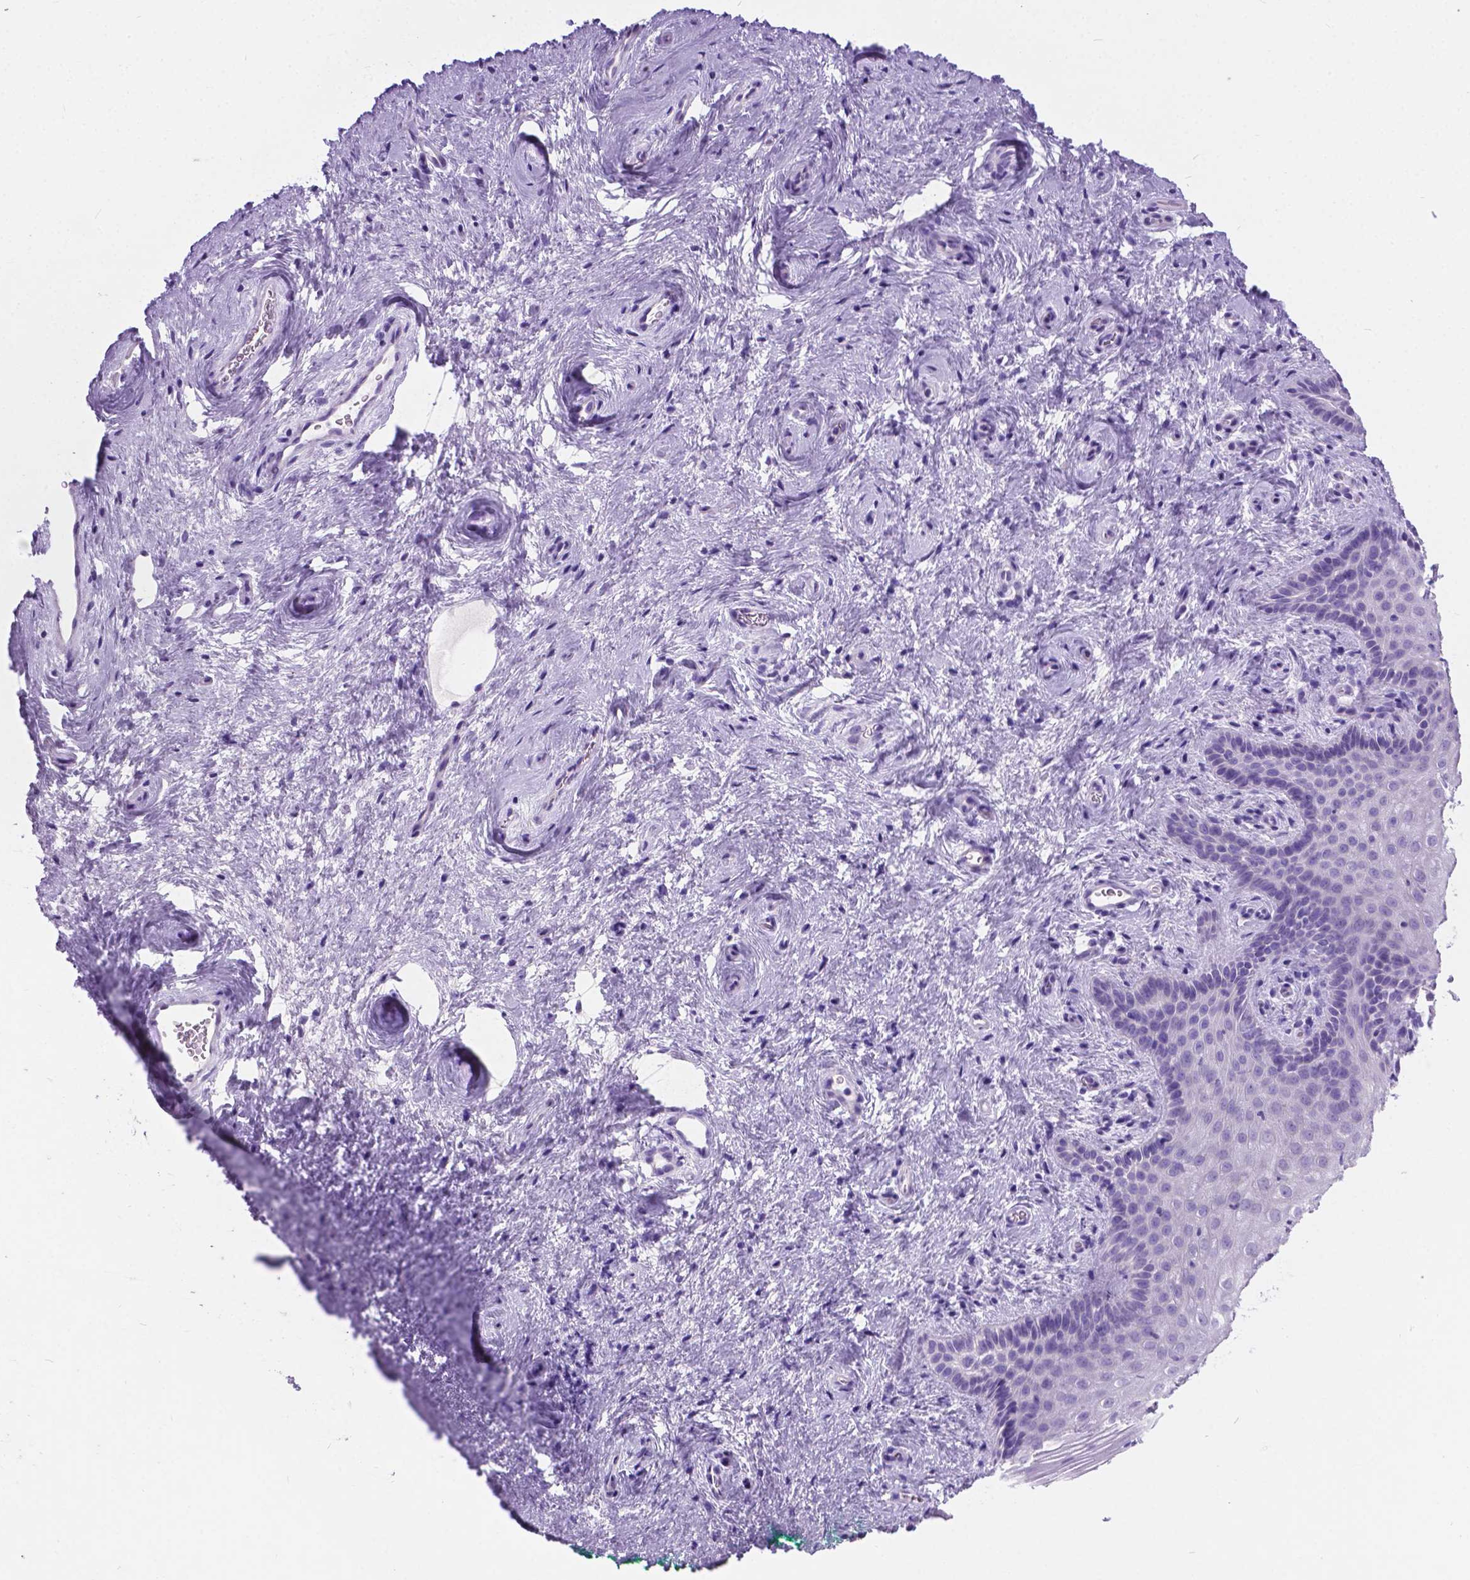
{"staining": {"intensity": "negative", "quantity": "none", "location": "none"}, "tissue": "vagina", "cell_type": "Squamous epithelial cells", "image_type": "normal", "snomed": [{"axis": "morphology", "description": "Normal tissue, NOS"}, {"axis": "topography", "description": "Vagina"}], "caption": "High power microscopy histopathology image of an immunohistochemistry (IHC) micrograph of normal vagina, revealing no significant staining in squamous epithelial cells.", "gene": "ARMS2", "patient": {"sex": "female", "age": 45}}